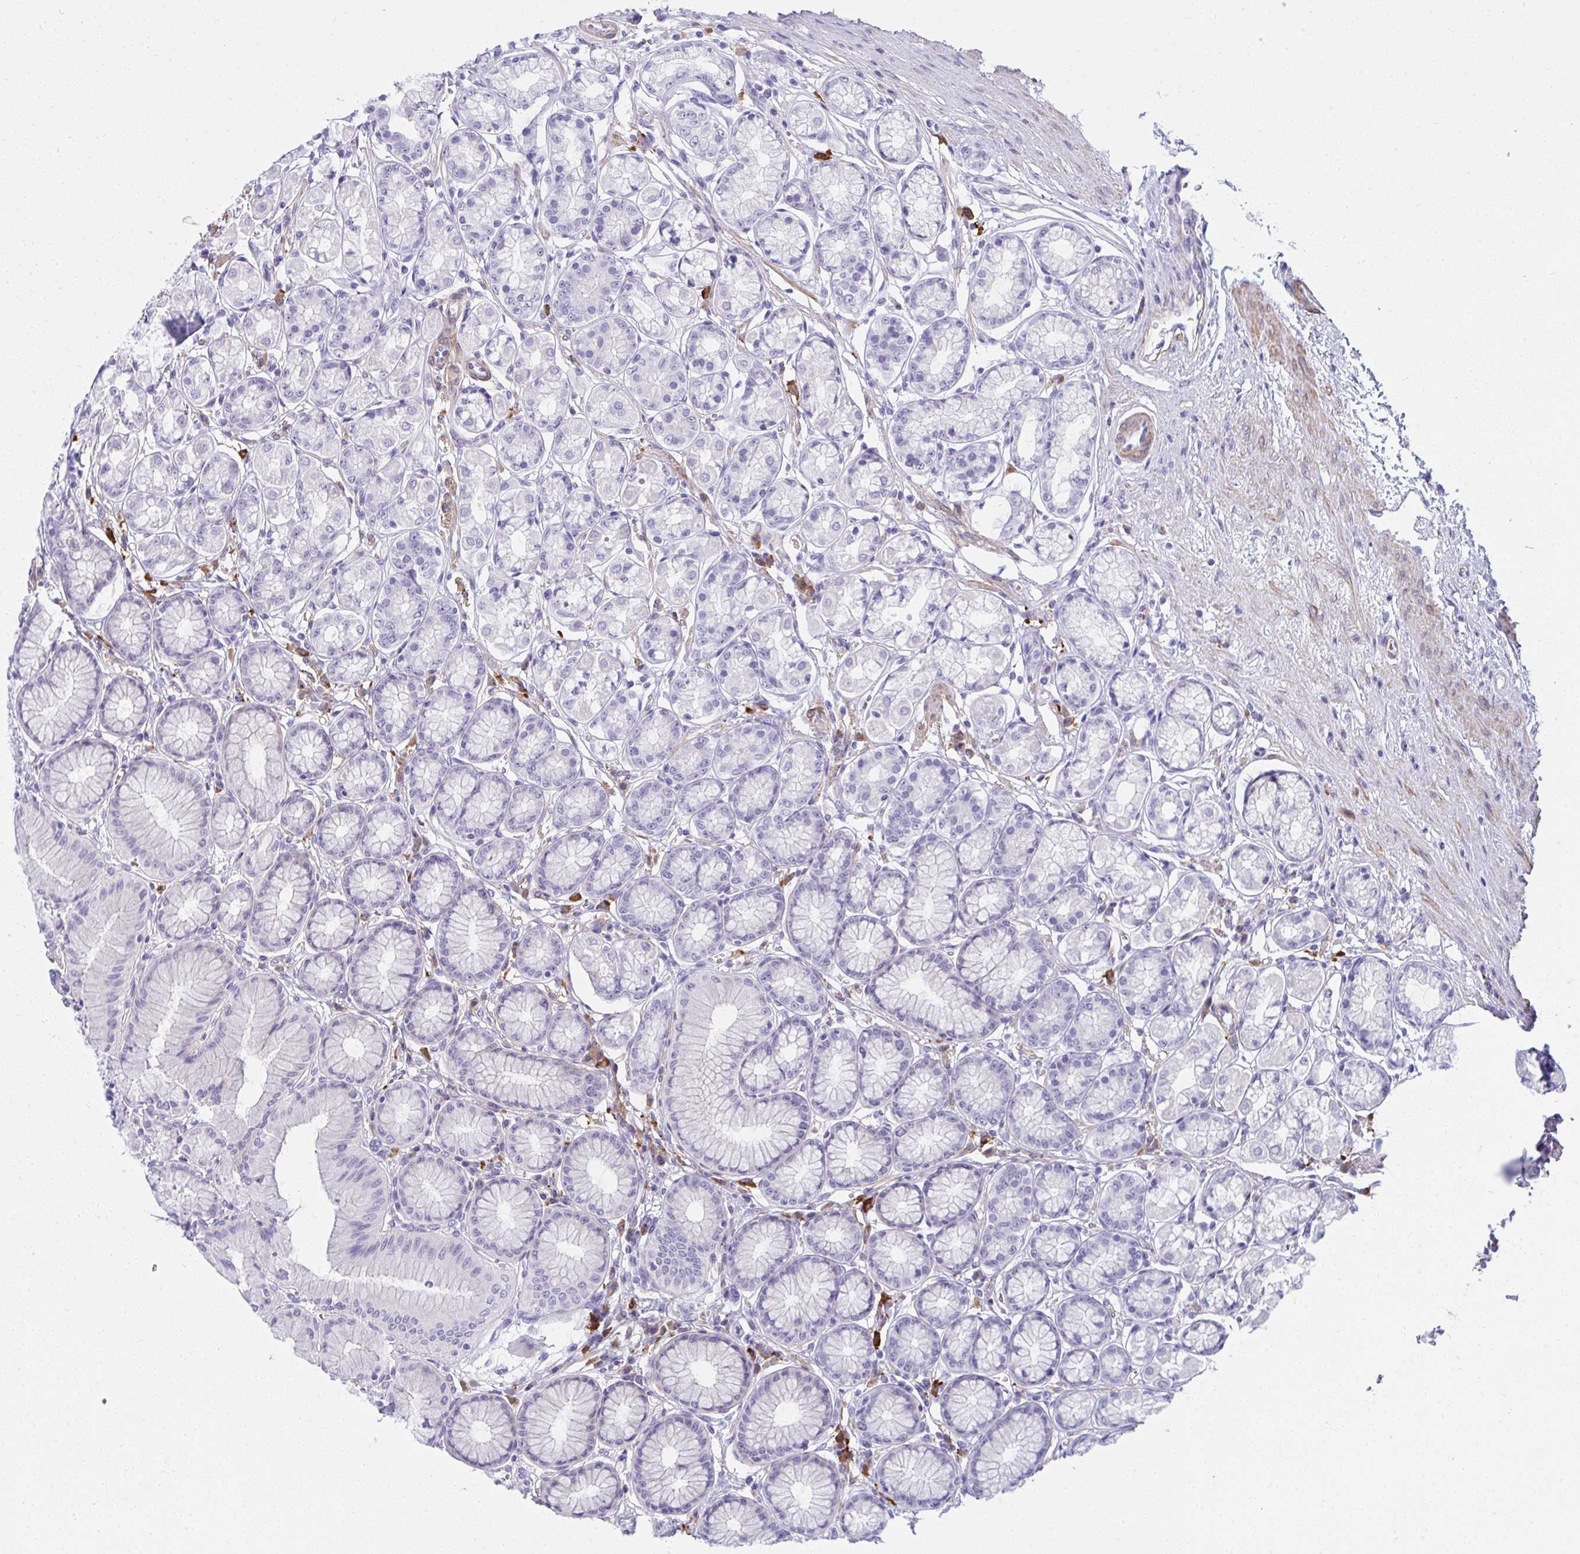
{"staining": {"intensity": "negative", "quantity": "none", "location": "none"}, "tissue": "stomach", "cell_type": "Glandular cells", "image_type": "normal", "snomed": [{"axis": "morphology", "description": "Normal tissue, NOS"}, {"axis": "topography", "description": "Stomach"}, {"axis": "topography", "description": "Stomach, lower"}], "caption": "This is an IHC photomicrograph of normal human stomach. There is no expression in glandular cells.", "gene": "PUS7L", "patient": {"sex": "male", "age": 76}}